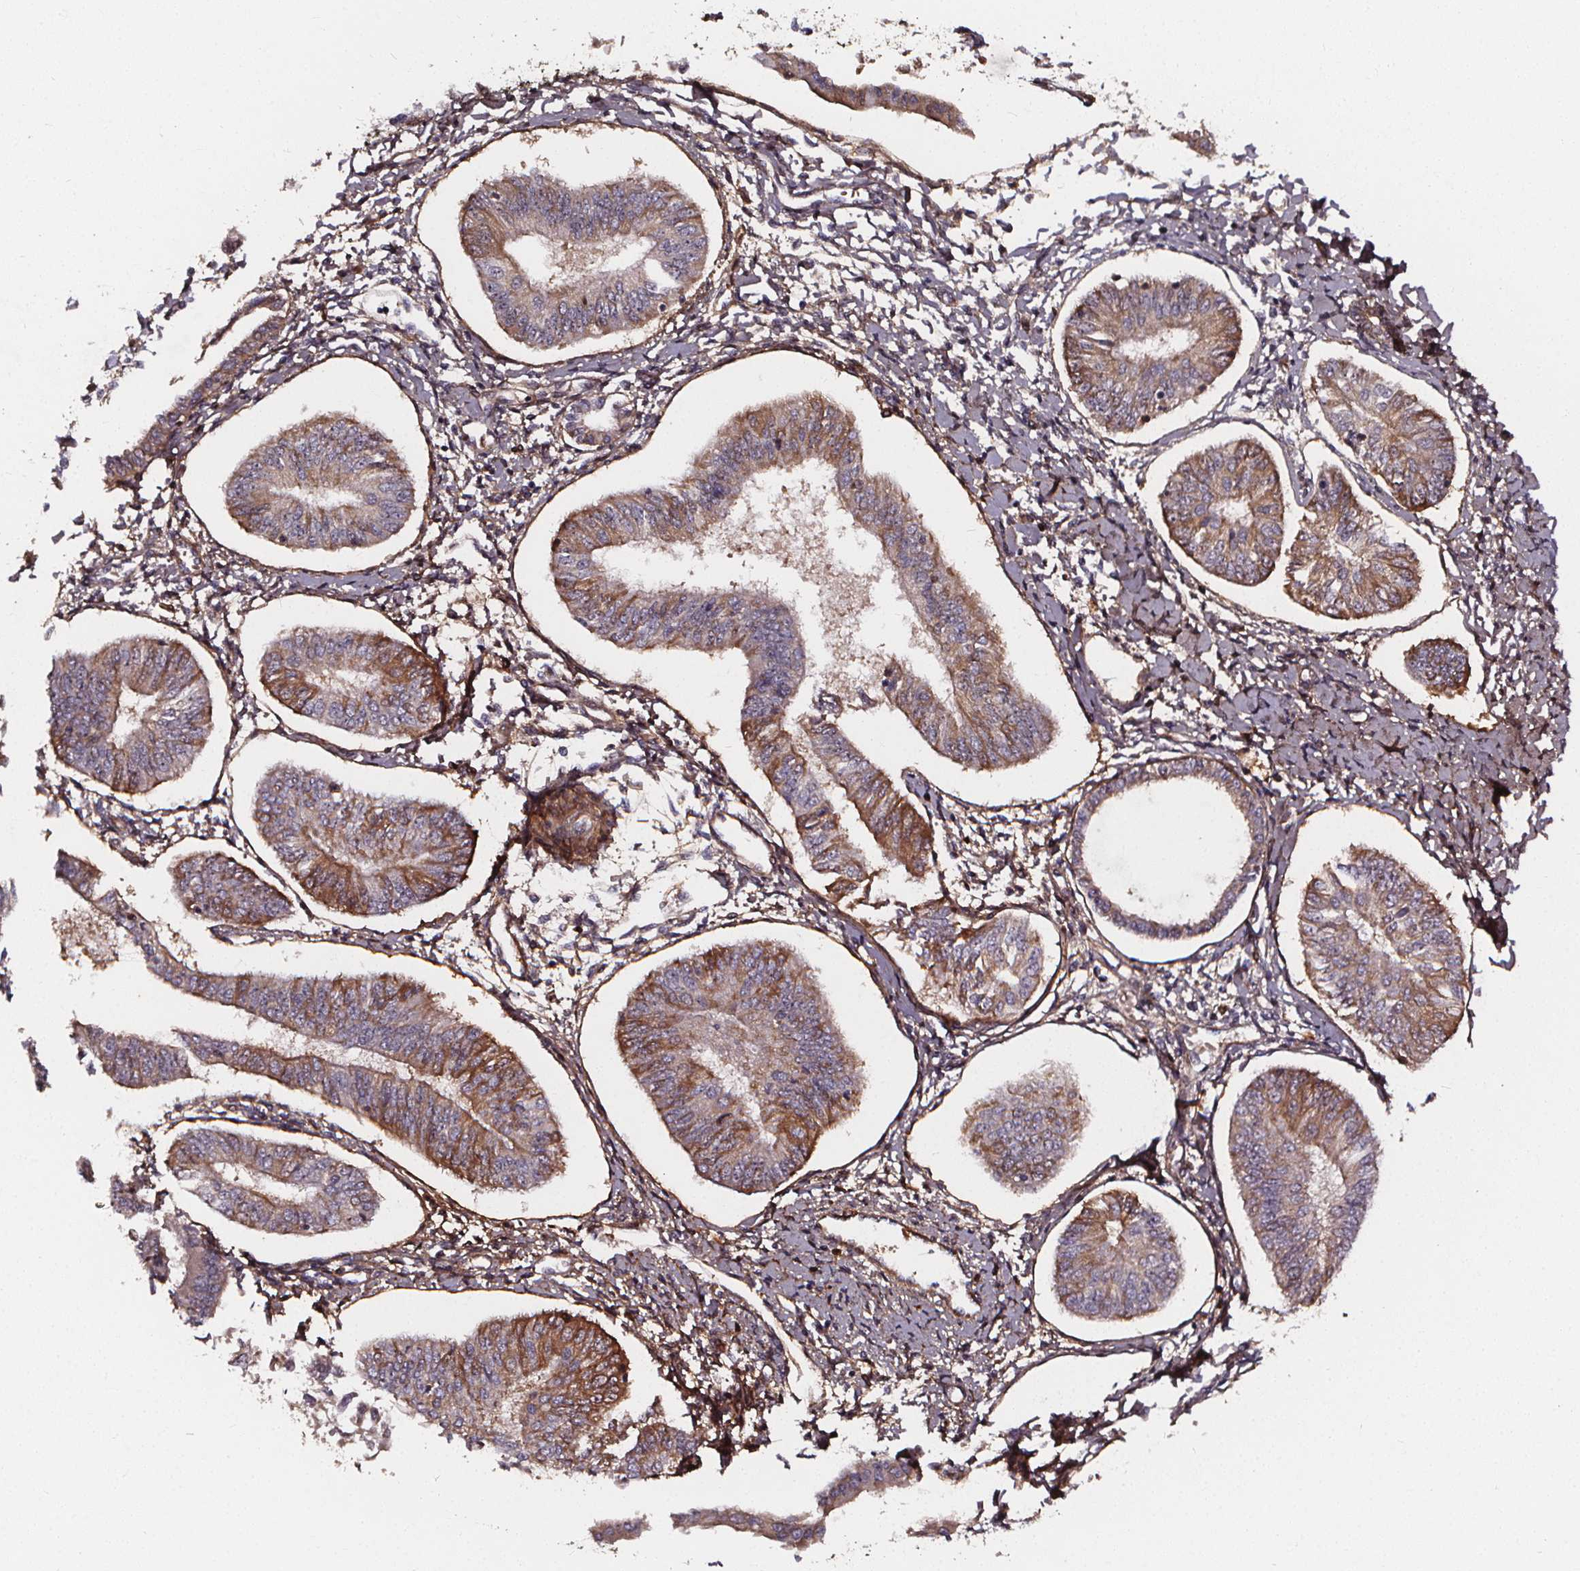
{"staining": {"intensity": "moderate", "quantity": "25%-75%", "location": "cytoplasmic/membranous"}, "tissue": "endometrial cancer", "cell_type": "Tumor cells", "image_type": "cancer", "snomed": [{"axis": "morphology", "description": "Adenocarcinoma, NOS"}, {"axis": "topography", "description": "Endometrium"}], "caption": "This image exhibits immunohistochemistry staining of human endometrial cancer, with medium moderate cytoplasmic/membranous expression in approximately 25%-75% of tumor cells.", "gene": "AEBP1", "patient": {"sex": "female", "age": 58}}